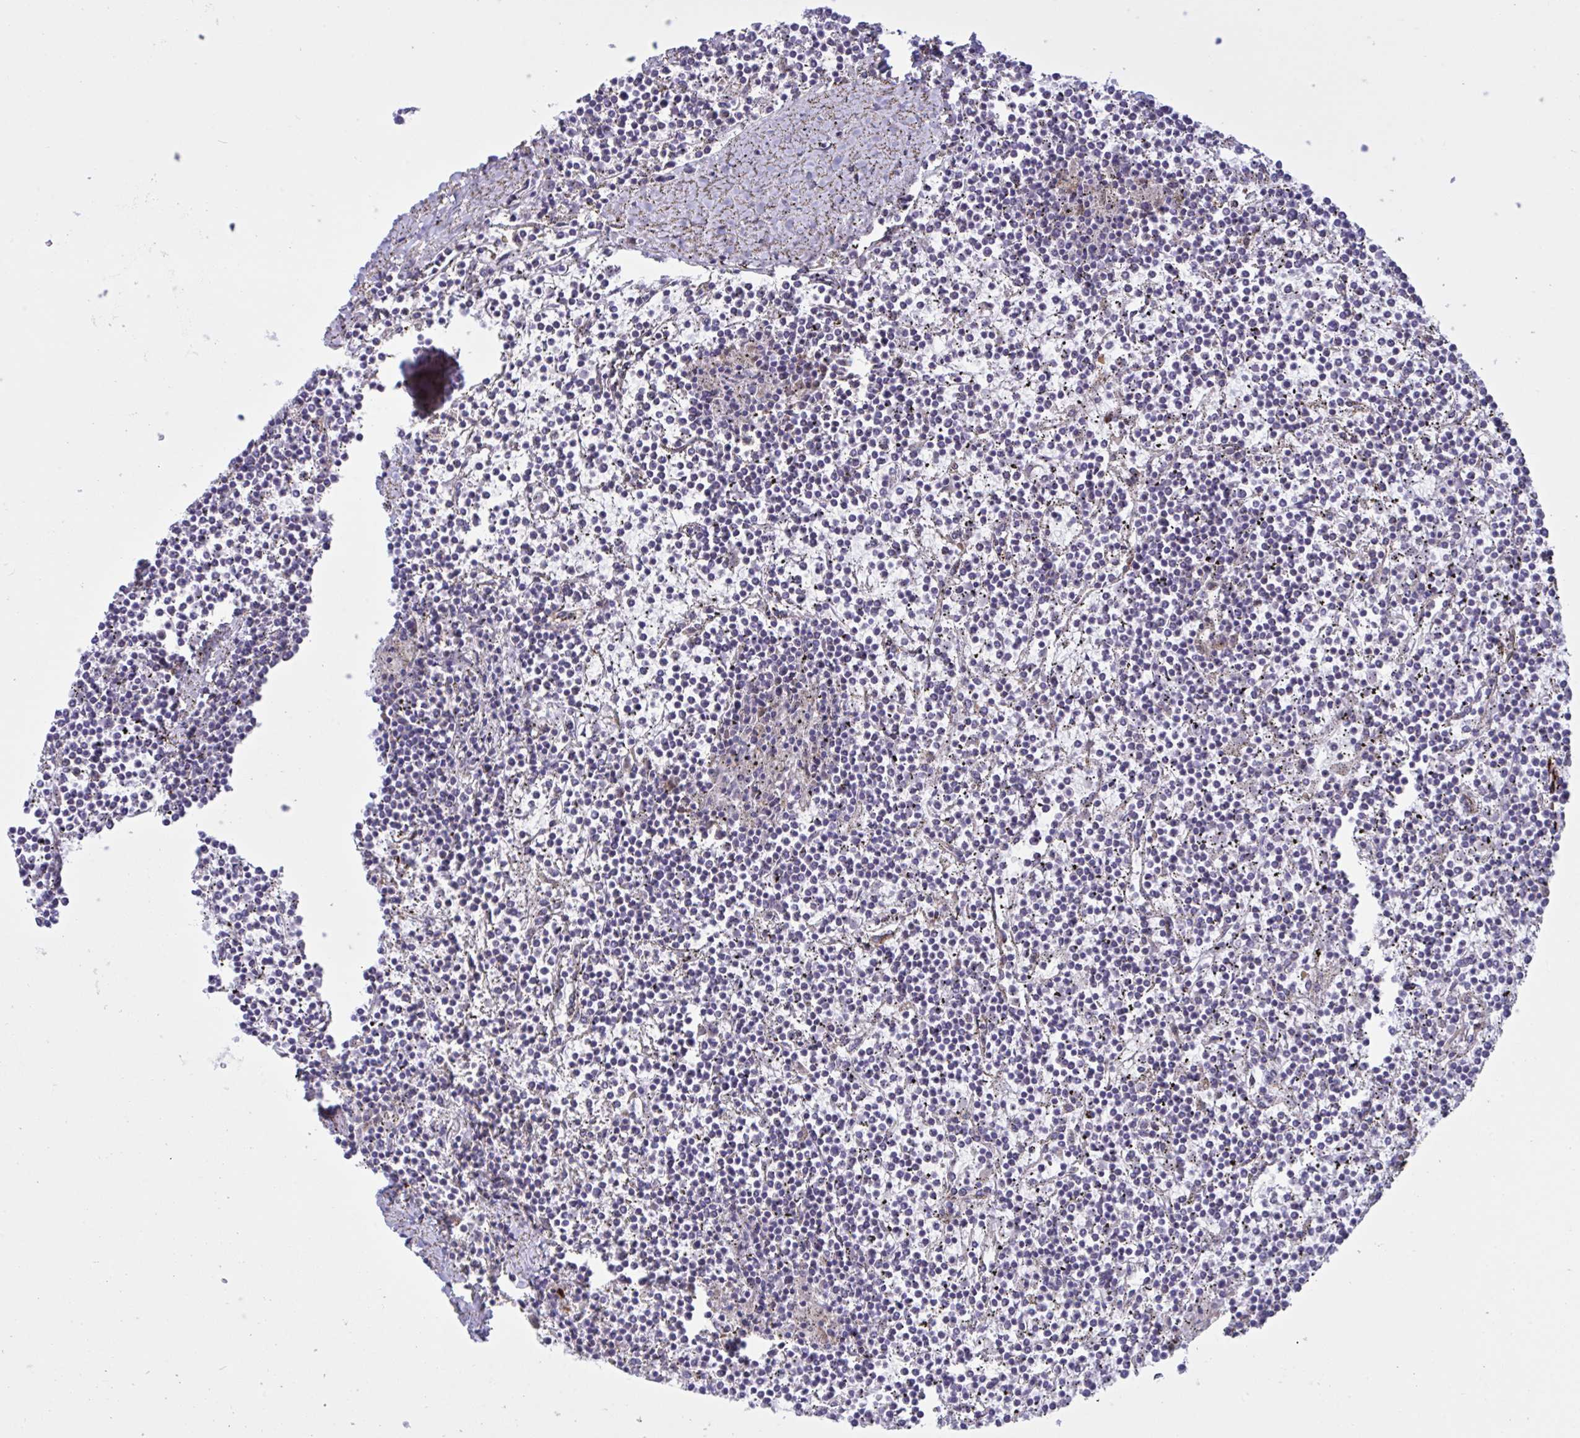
{"staining": {"intensity": "negative", "quantity": "none", "location": "none"}, "tissue": "lymphoma", "cell_type": "Tumor cells", "image_type": "cancer", "snomed": [{"axis": "morphology", "description": "Malignant lymphoma, non-Hodgkin's type, Low grade"}, {"axis": "topography", "description": "Spleen"}], "caption": "Image shows no significant protein positivity in tumor cells of lymphoma.", "gene": "DOCK11", "patient": {"sex": "female", "age": 19}}